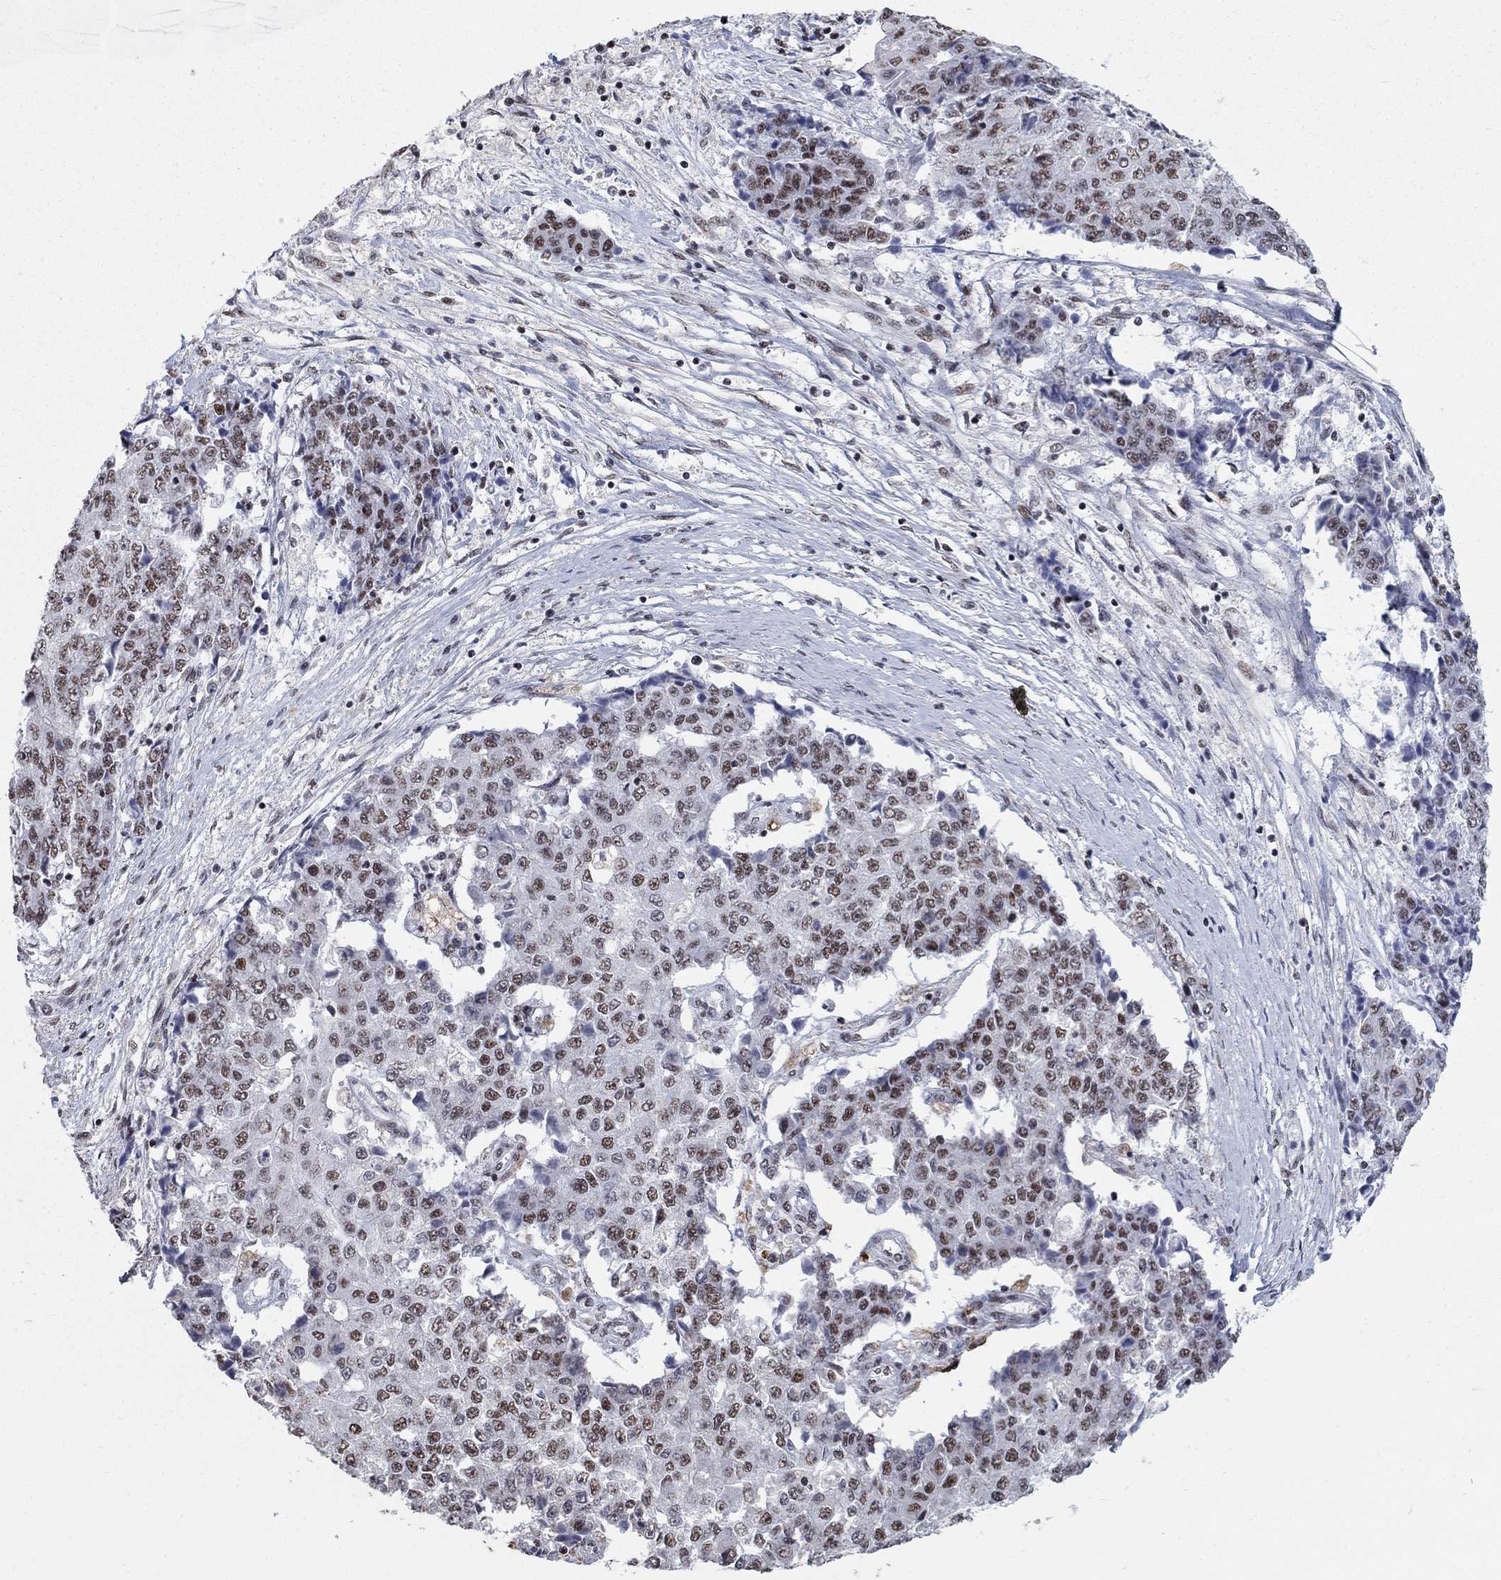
{"staining": {"intensity": "moderate", "quantity": ">75%", "location": "nuclear"}, "tissue": "ovarian cancer", "cell_type": "Tumor cells", "image_type": "cancer", "snomed": [{"axis": "morphology", "description": "Carcinoma, endometroid"}, {"axis": "topography", "description": "Ovary"}], "caption": "Protein analysis of ovarian endometroid carcinoma tissue reveals moderate nuclear staining in about >75% of tumor cells. The staining was performed using DAB, with brown indicating positive protein expression. Nuclei are stained blue with hematoxylin.", "gene": "PNISR", "patient": {"sex": "female", "age": 42}}